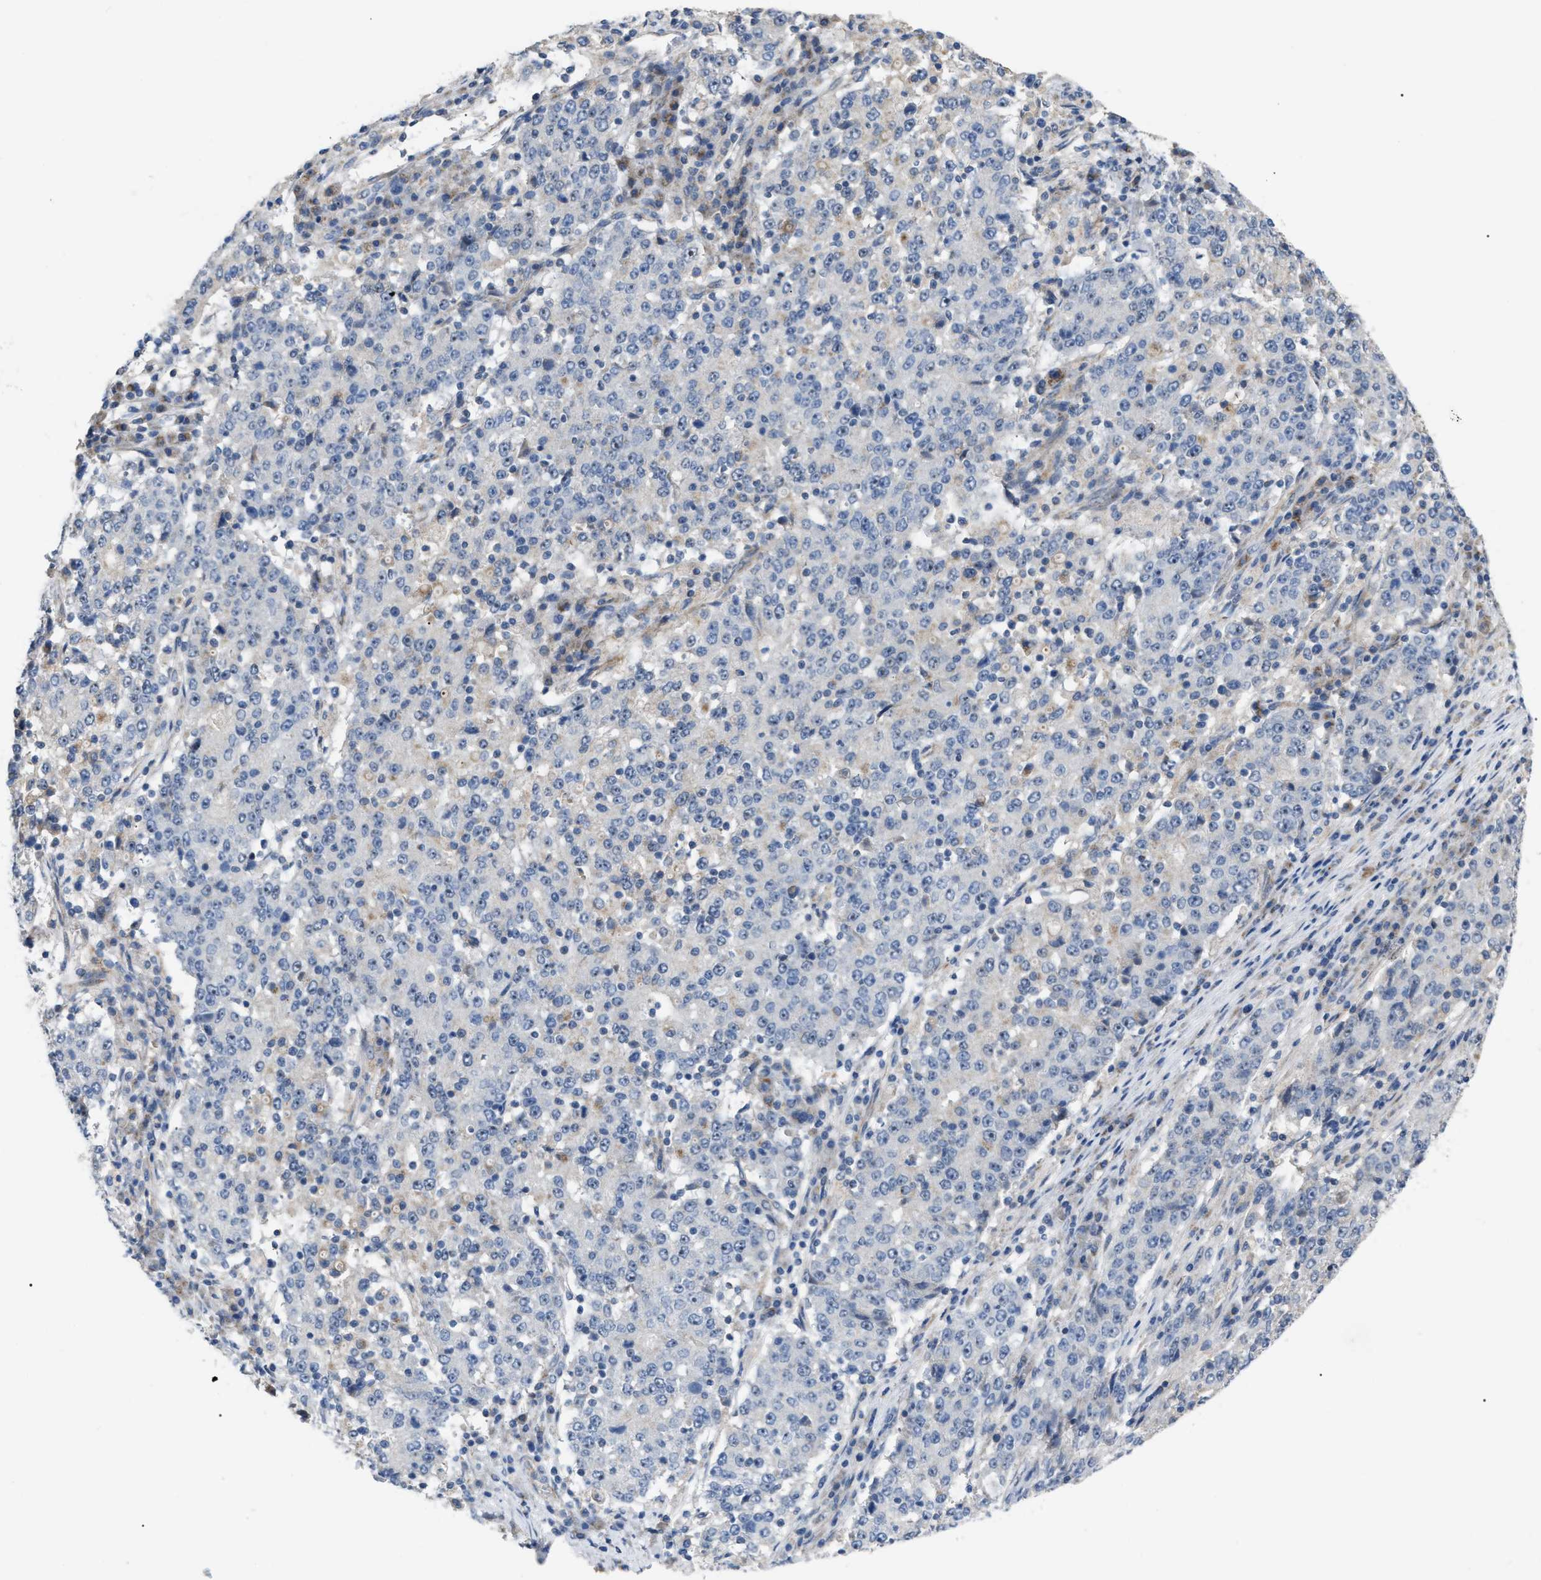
{"staining": {"intensity": "negative", "quantity": "none", "location": "none"}, "tissue": "stomach cancer", "cell_type": "Tumor cells", "image_type": "cancer", "snomed": [{"axis": "morphology", "description": "Adenocarcinoma, NOS"}, {"axis": "topography", "description": "Stomach"}], "caption": "A histopathology image of human stomach cancer (adenocarcinoma) is negative for staining in tumor cells.", "gene": "DHX58", "patient": {"sex": "male", "age": 59}}